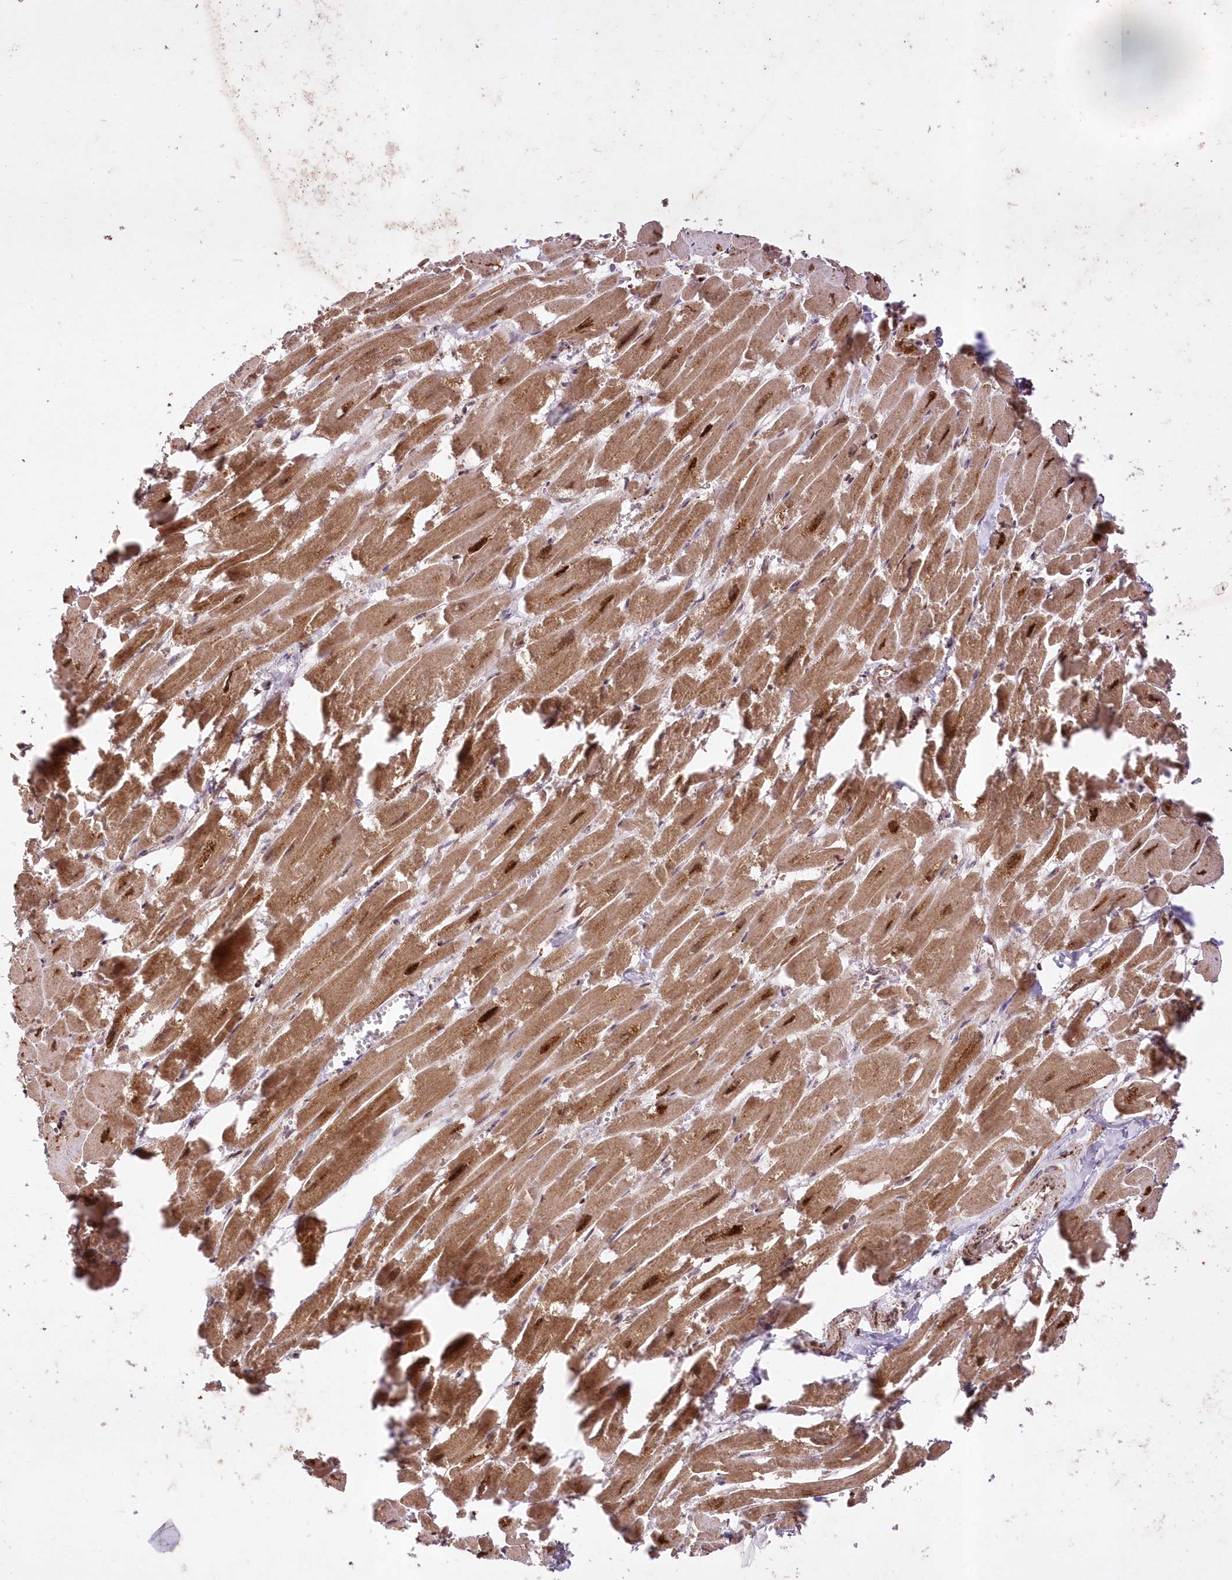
{"staining": {"intensity": "moderate", "quantity": ">75%", "location": "cytoplasmic/membranous"}, "tissue": "heart muscle", "cell_type": "Cardiomyocytes", "image_type": "normal", "snomed": [{"axis": "morphology", "description": "Normal tissue, NOS"}, {"axis": "topography", "description": "Heart"}], "caption": "Moderate cytoplasmic/membranous positivity for a protein is appreciated in about >75% of cardiomyocytes of unremarkable heart muscle using immunohistochemistry (IHC).", "gene": "ASNSD1", "patient": {"sex": "male", "age": 54}}